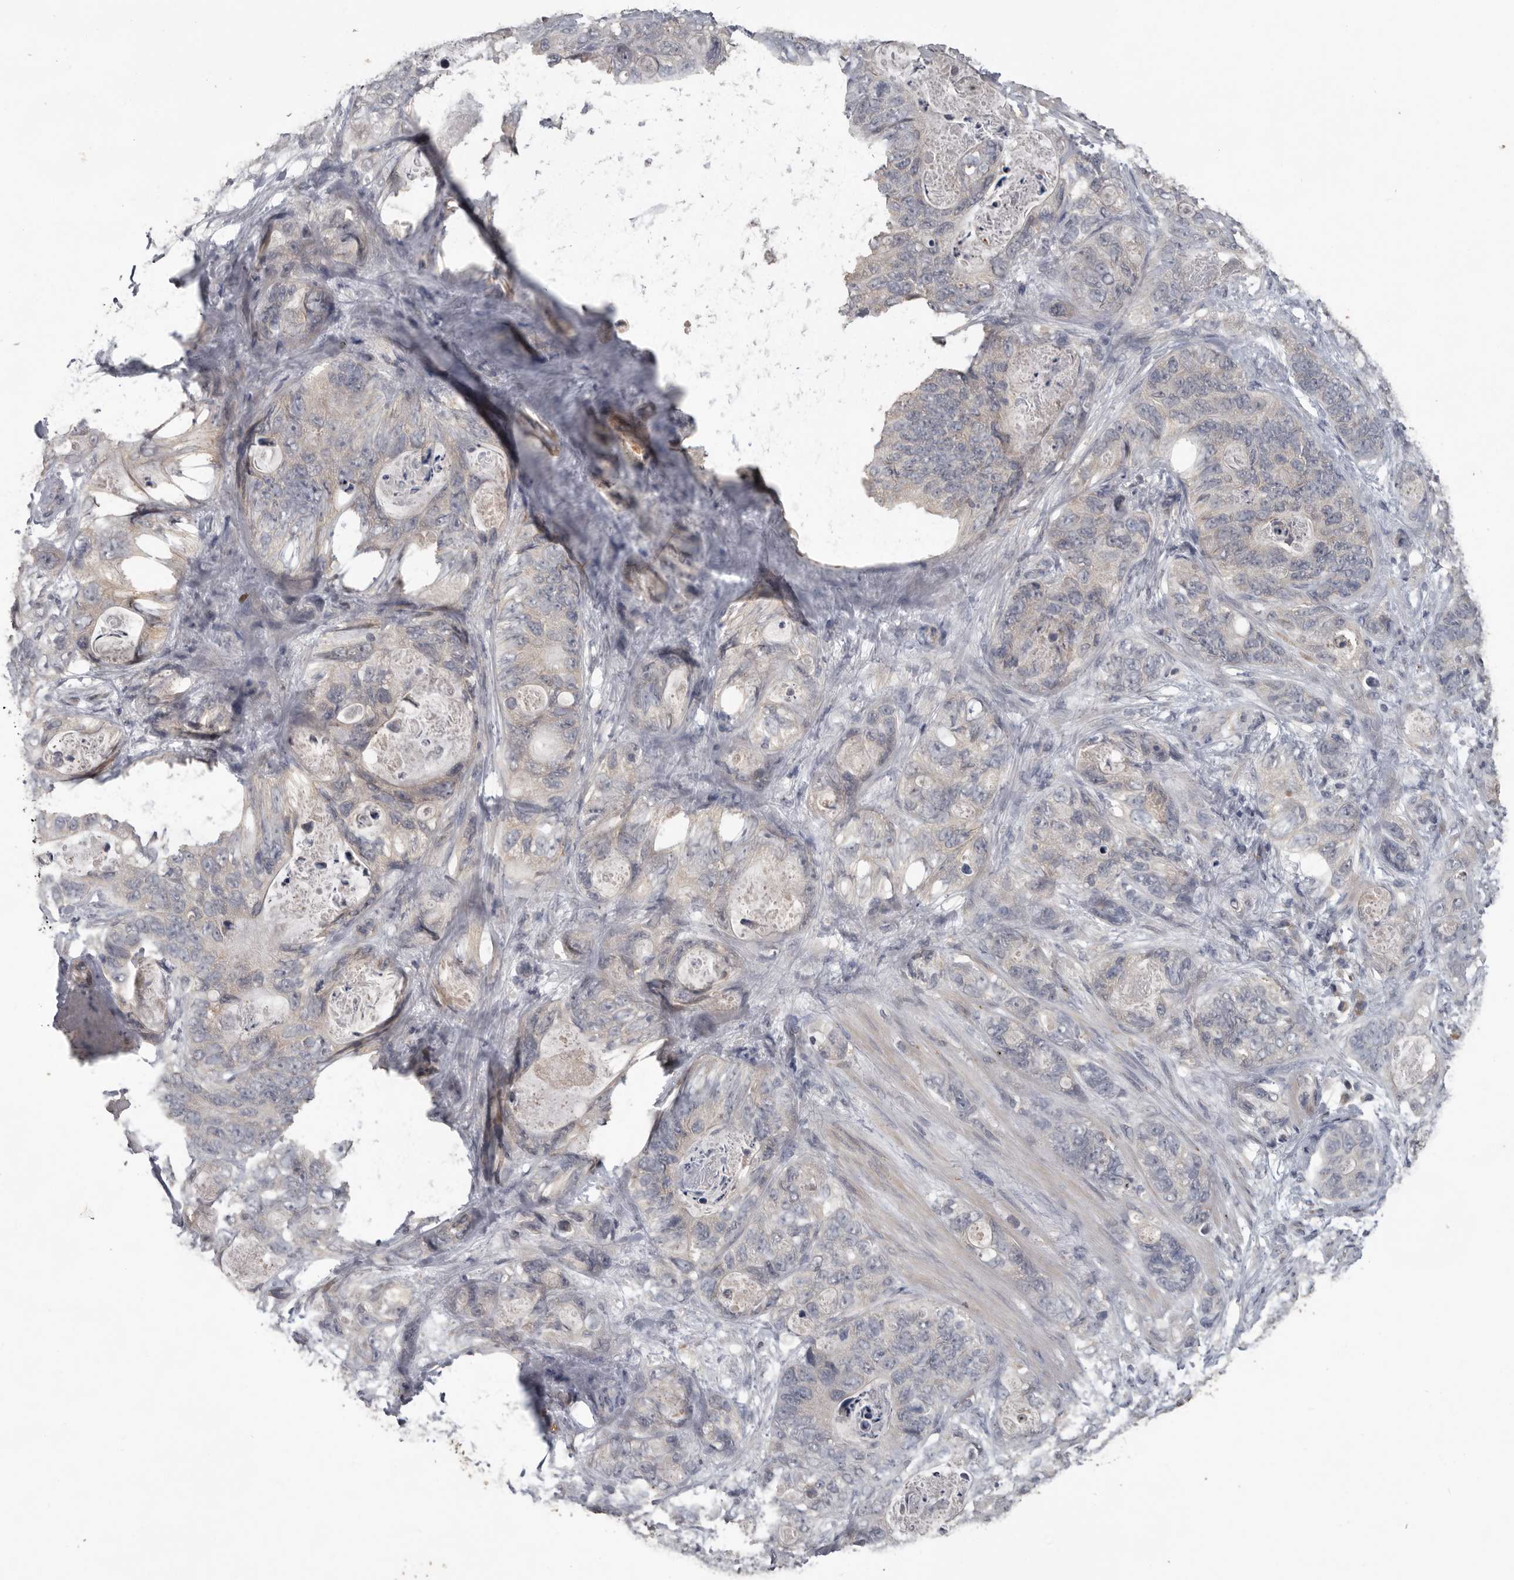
{"staining": {"intensity": "negative", "quantity": "none", "location": "none"}, "tissue": "stomach cancer", "cell_type": "Tumor cells", "image_type": "cancer", "snomed": [{"axis": "morphology", "description": "Normal tissue, NOS"}, {"axis": "morphology", "description": "Adenocarcinoma, NOS"}, {"axis": "topography", "description": "Stomach"}], "caption": "Stomach adenocarcinoma stained for a protein using immunohistochemistry reveals no positivity tumor cells.", "gene": "MTF1", "patient": {"sex": "female", "age": 89}}